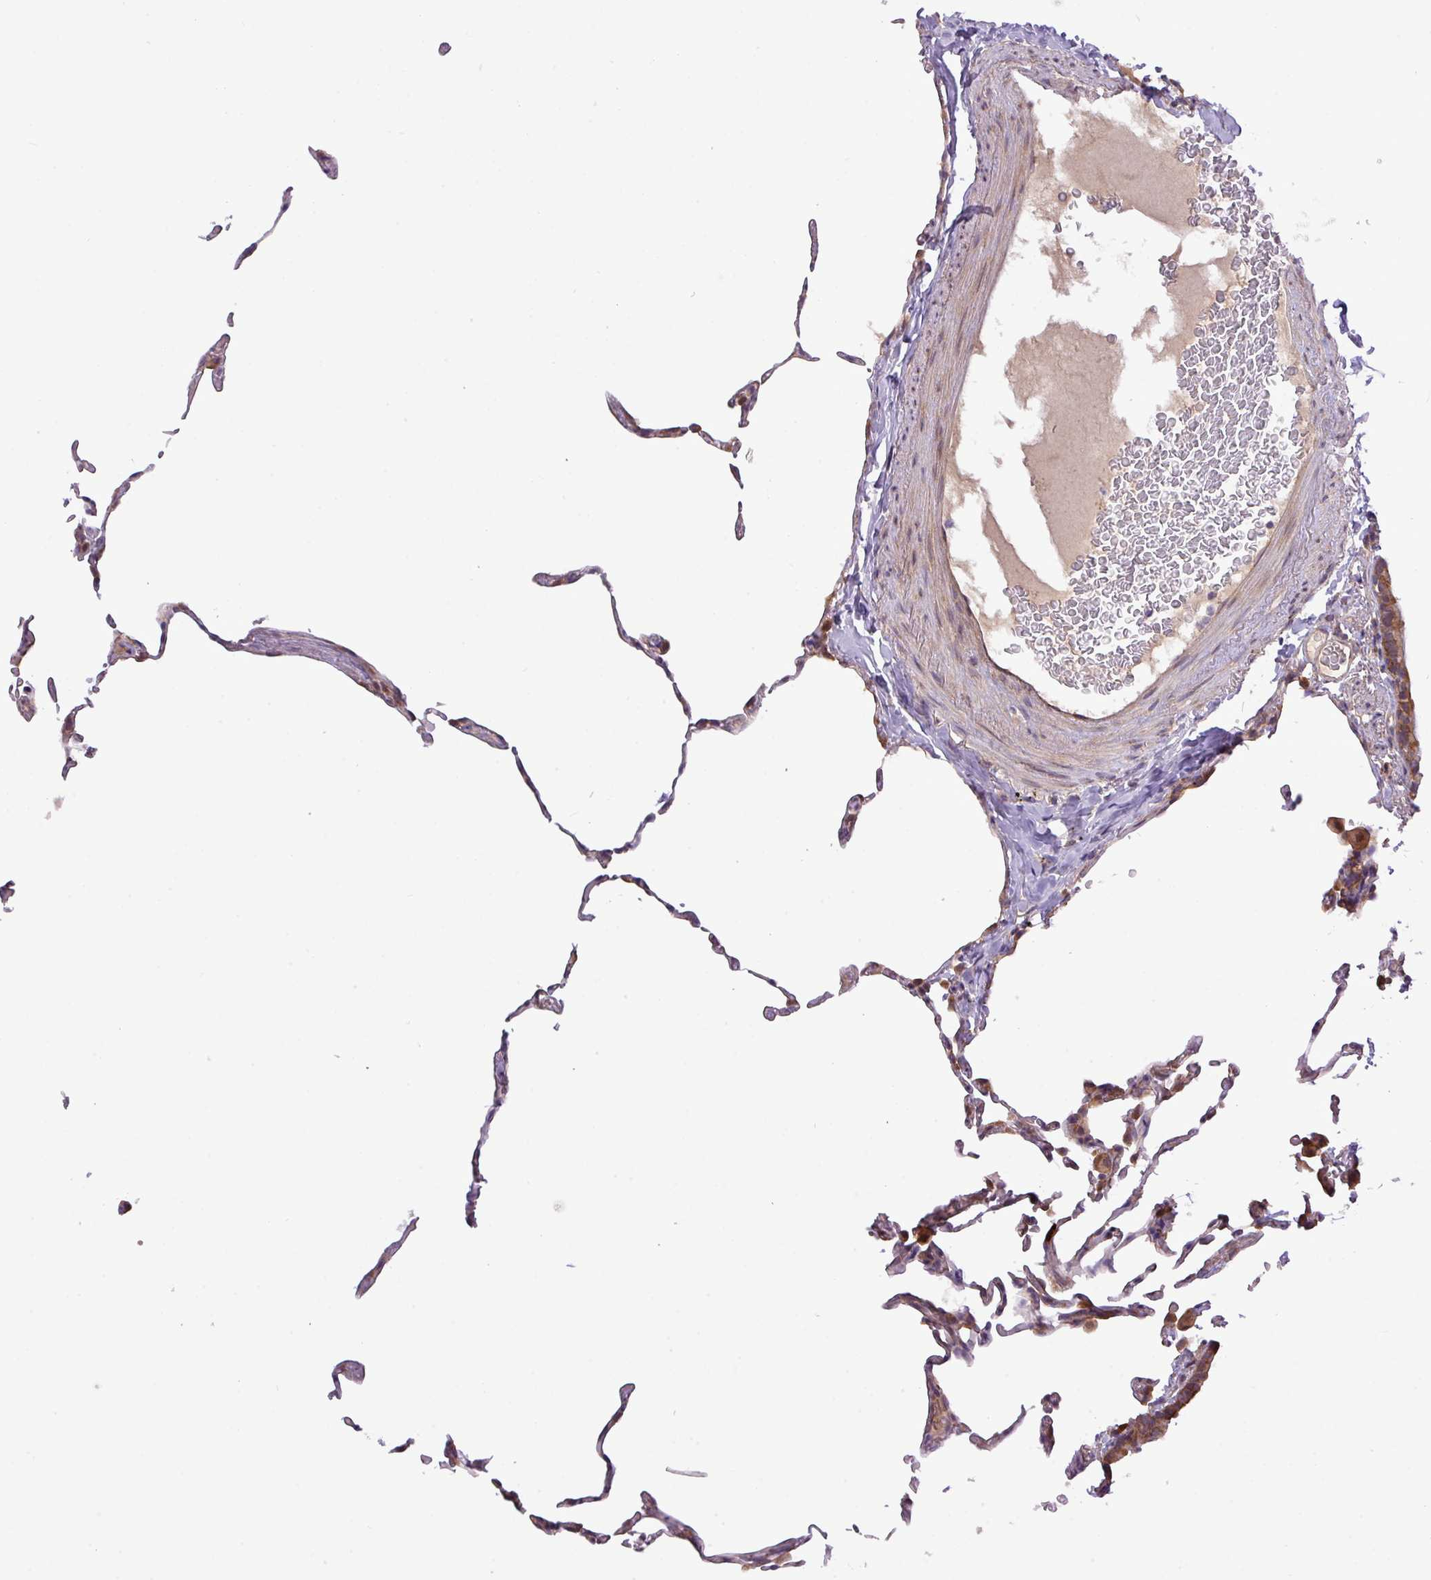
{"staining": {"intensity": "moderate", "quantity": "<25%", "location": "cytoplasmic/membranous,nuclear"}, "tissue": "lung", "cell_type": "Alveolar cells", "image_type": "normal", "snomed": [{"axis": "morphology", "description": "Normal tissue, NOS"}, {"axis": "topography", "description": "Lung"}], "caption": "This micrograph displays IHC staining of normal human lung, with low moderate cytoplasmic/membranous,nuclear positivity in approximately <25% of alveolar cells.", "gene": "FAM222B", "patient": {"sex": "female", "age": 57}}